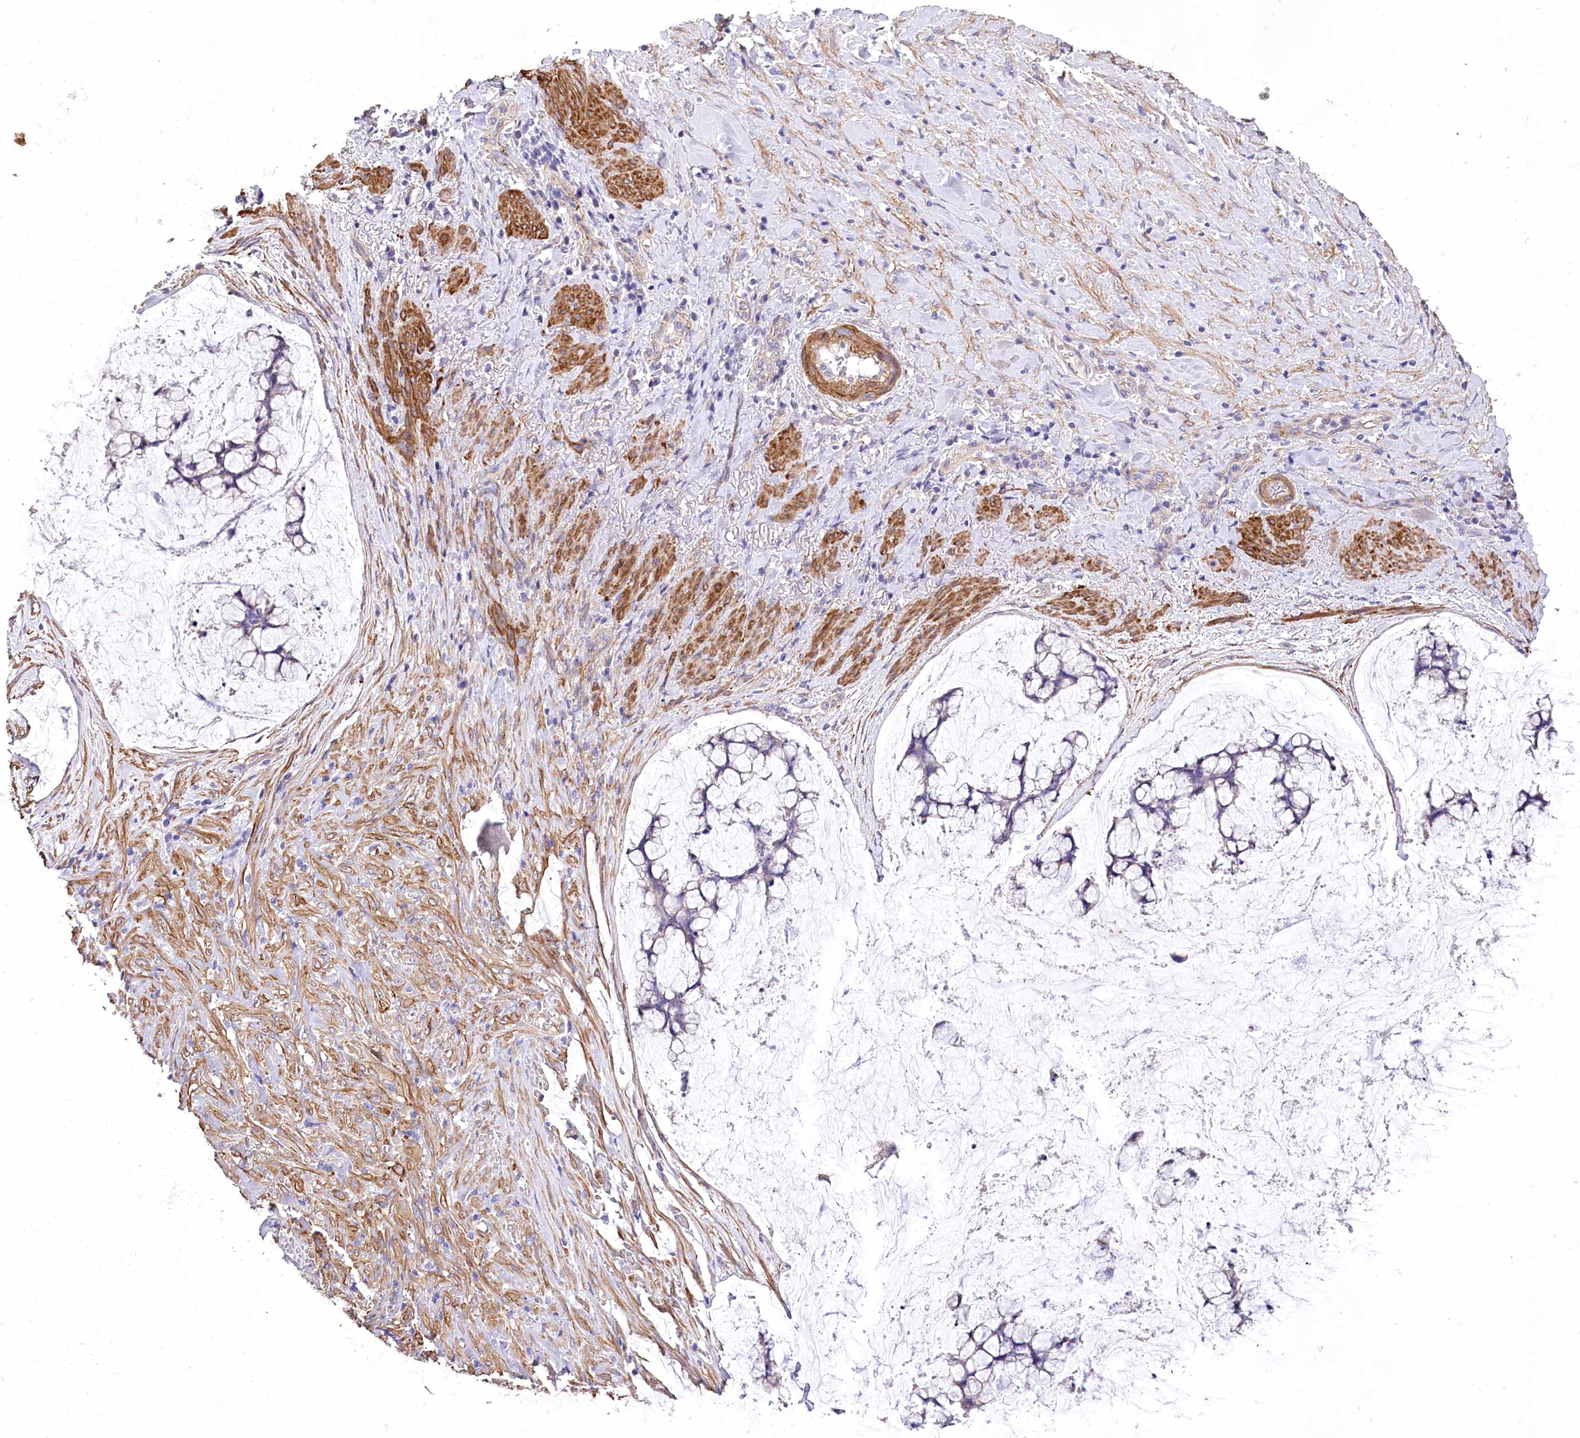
{"staining": {"intensity": "negative", "quantity": "none", "location": "none"}, "tissue": "ovarian cancer", "cell_type": "Tumor cells", "image_type": "cancer", "snomed": [{"axis": "morphology", "description": "Cystadenocarcinoma, mucinous, NOS"}, {"axis": "topography", "description": "Ovary"}], "caption": "Immunohistochemistry (IHC) of ovarian mucinous cystadenocarcinoma displays no positivity in tumor cells. Nuclei are stained in blue.", "gene": "RDH16", "patient": {"sex": "female", "age": 42}}